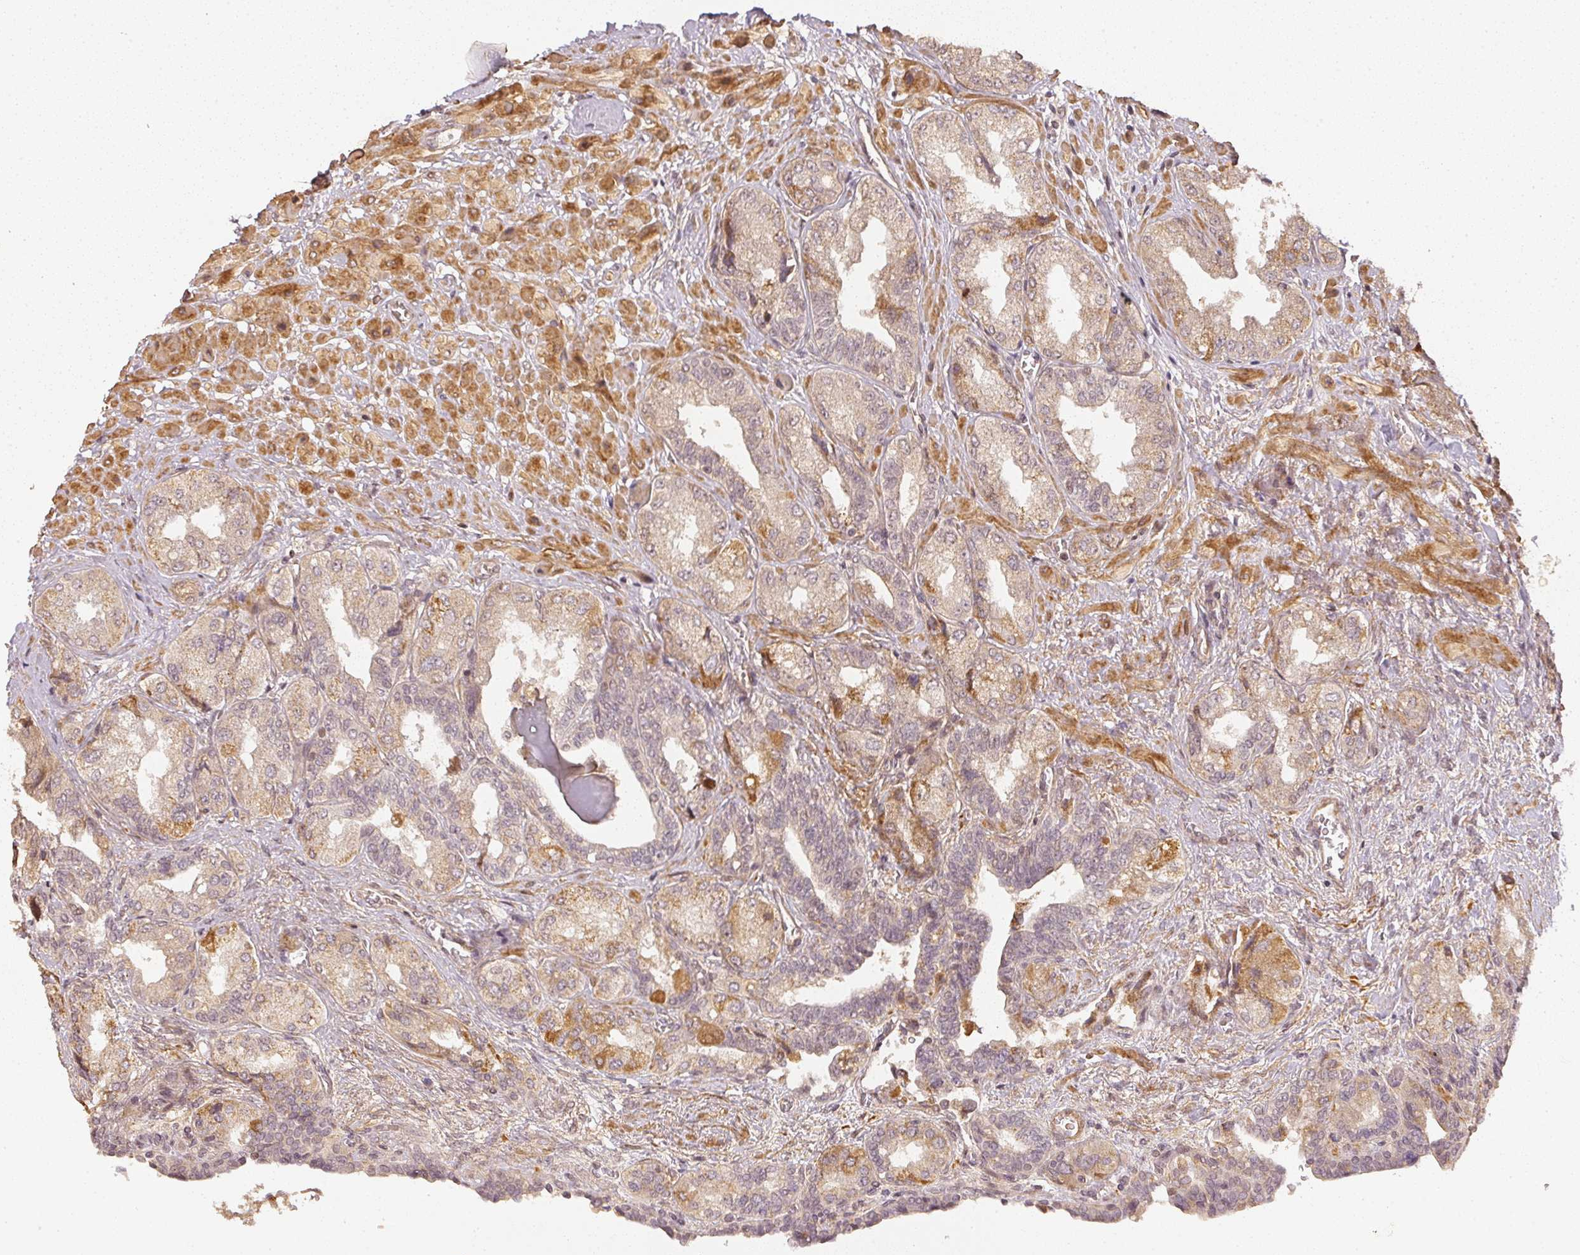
{"staining": {"intensity": "negative", "quantity": "none", "location": "none"}, "tissue": "seminal vesicle", "cell_type": "Glandular cells", "image_type": "normal", "snomed": [{"axis": "morphology", "description": "Normal tissue, NOS"}, {"axis": "topography", "description": "Seminal veicle"}], "caption": "An image of seminal vesicle stained for a protein demonstrates no brown staining in glandular cells.", "gene": "SERPINE1", "patient": {"sex": "male", "age": 68}}